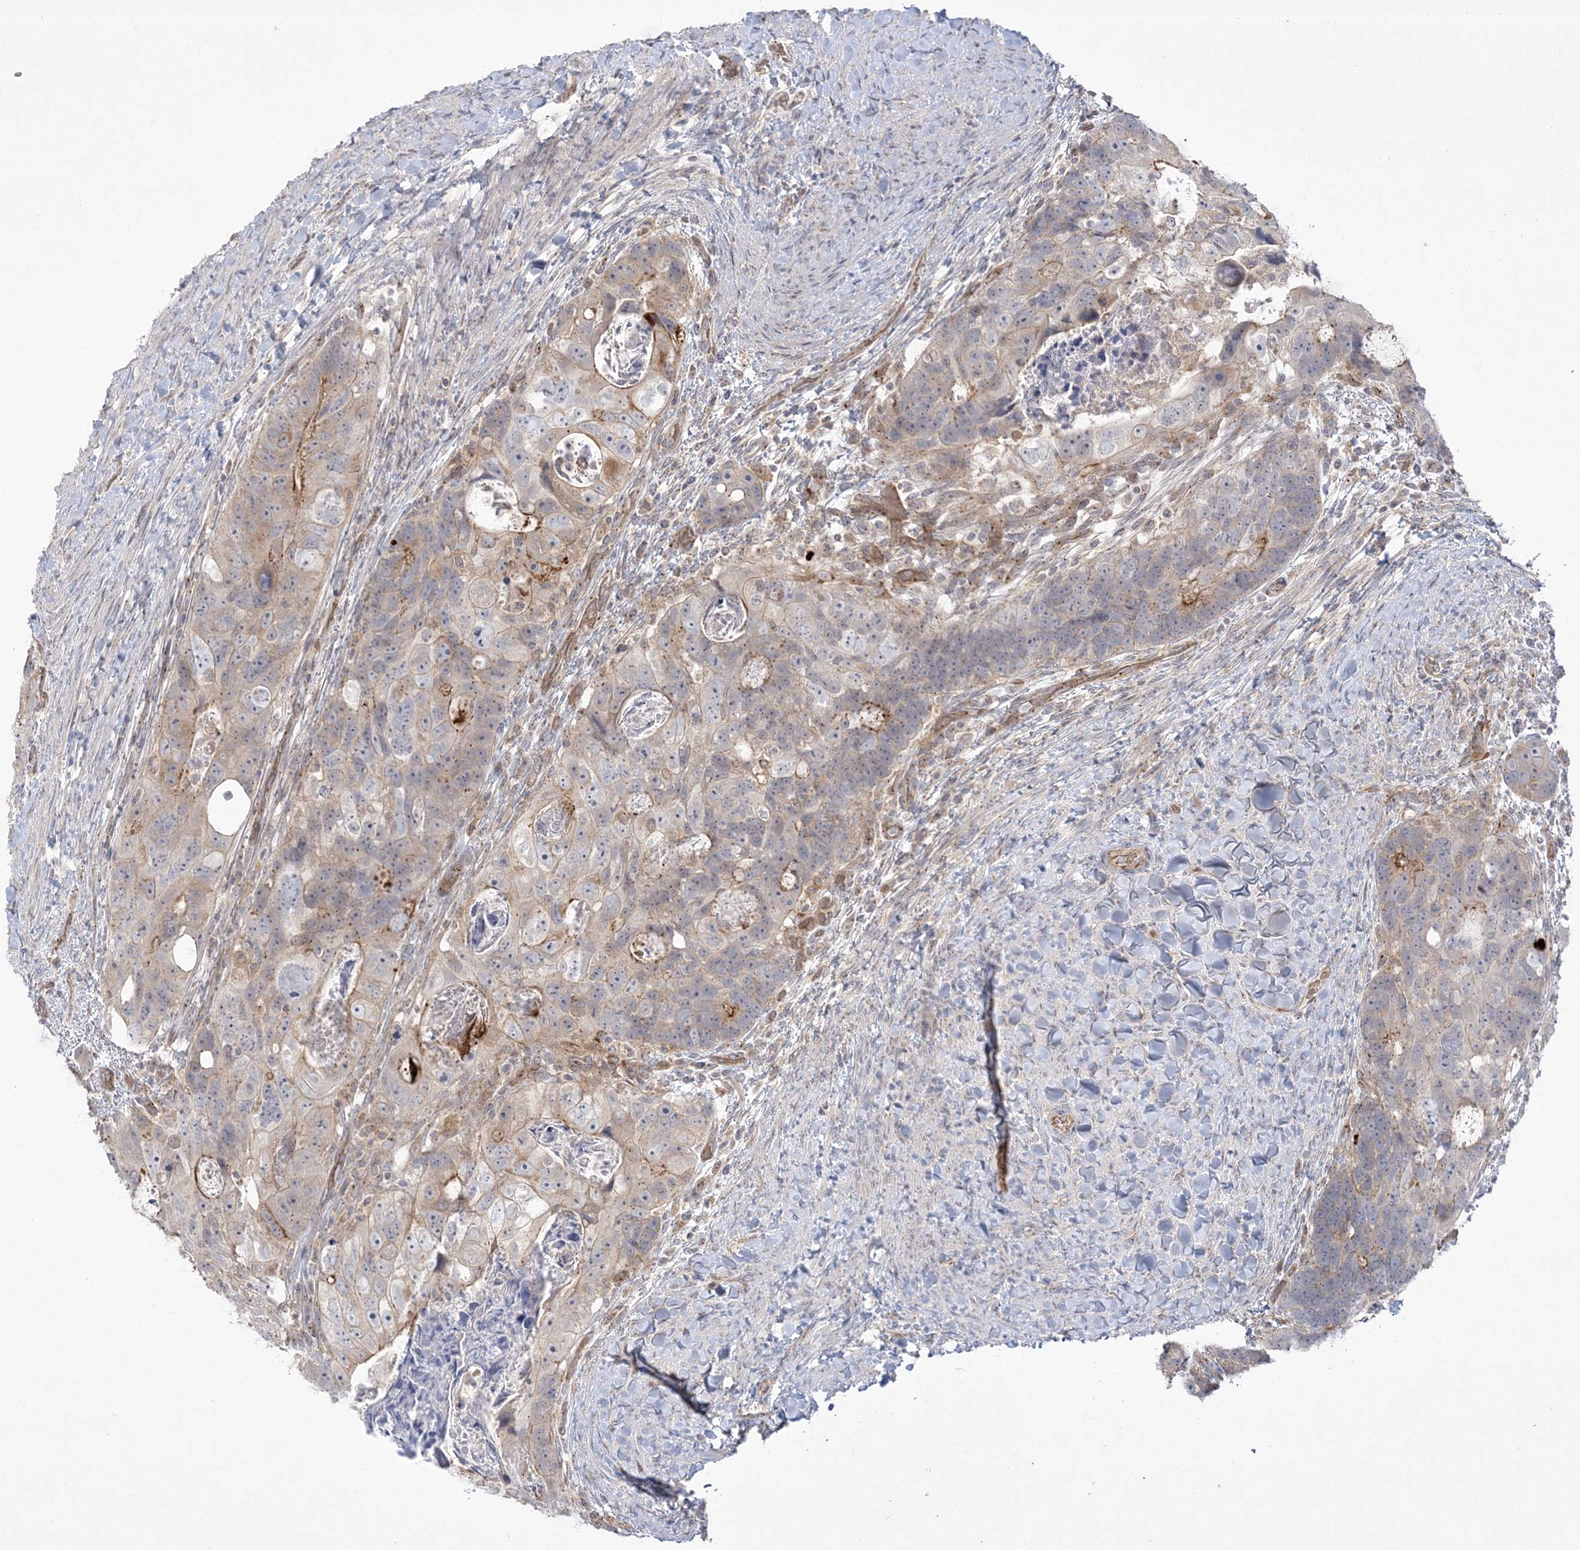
{"staining": {"intensity": "moderate", "quantity": "25%-75%", "location": "cytoplasmic/membranous"}, "tissue": "colorectal cancer", "cell_type": "Tumor cells", "image_type": "cancer", "snomed": [{"axis": "morphology", "description": "Adenocarcinoma, NOS"}, {"axis": "topography", "description": "Rectum"}], "caption": "Colorectal adenocarcinoma stained with immunohistochemistry shows moderate cytoplasmic/membranous staining in about 25%-75% of tumor cells.", "gene": "ADAMTS12", "patient": {"sex": "male", "age": 59}}